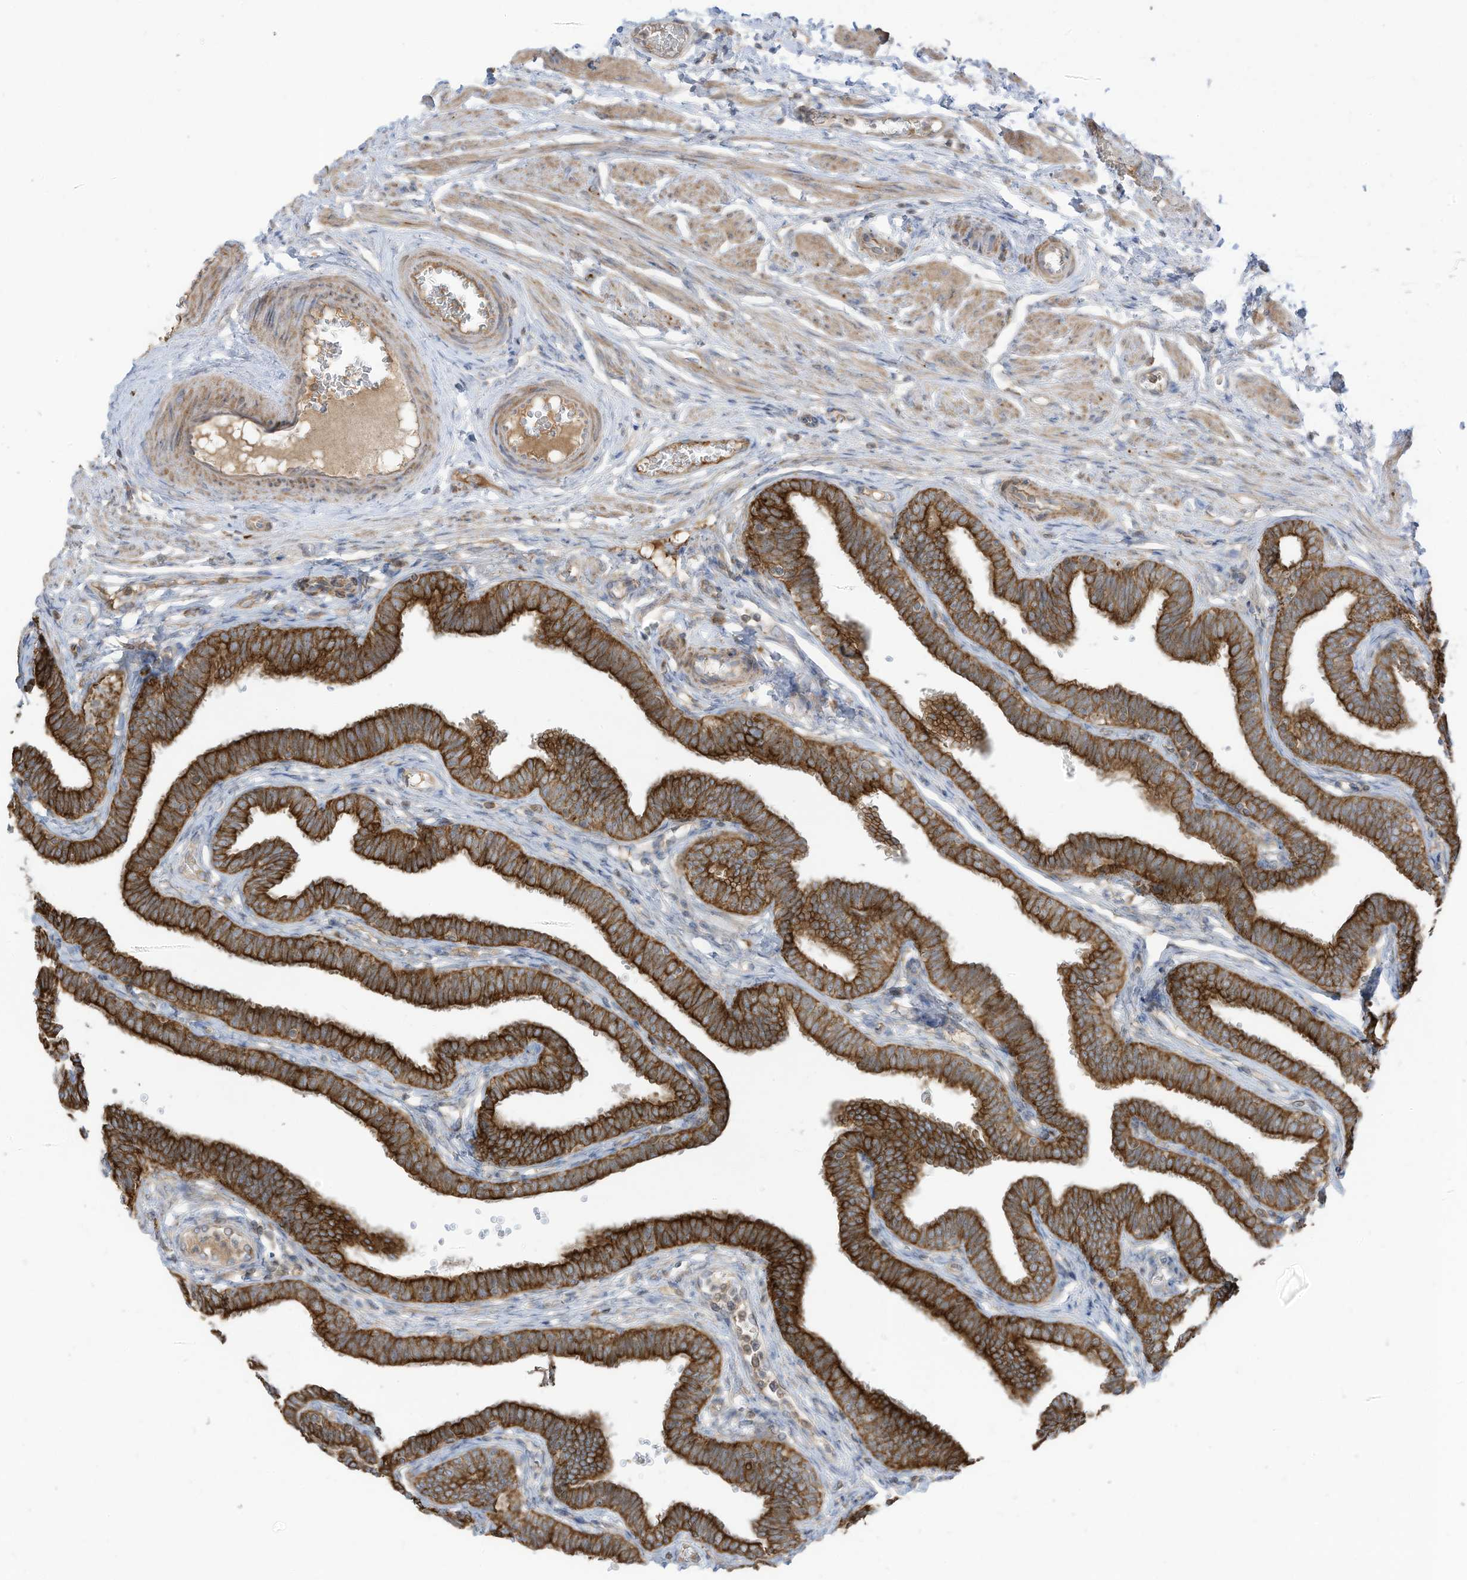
{"staining": {"intensity": "strong", "quantity": ">75%", "location": "cytoplasmic/membranous"}, "tissue": "fallopian tube", "cell_type": "Glandular cells", "image_type": "normal", "snomed": [{"axis": "morphology", "description": "Normal tissue, NOS"}, {"axis": "topography", "description": "Fallopian tube"}, {"axis": "topography", "description": "Ovary"}], "caption": "Unremarkable fallopian tube displays strong cytoplasmic/membranous staining in about >75% of glandular cells Immunohistochemistry (ihc) stains the protein in brown and the nuclei are stained blue..", "gene": "CGAS", "patient": {"sex": "female", "age": 23}}